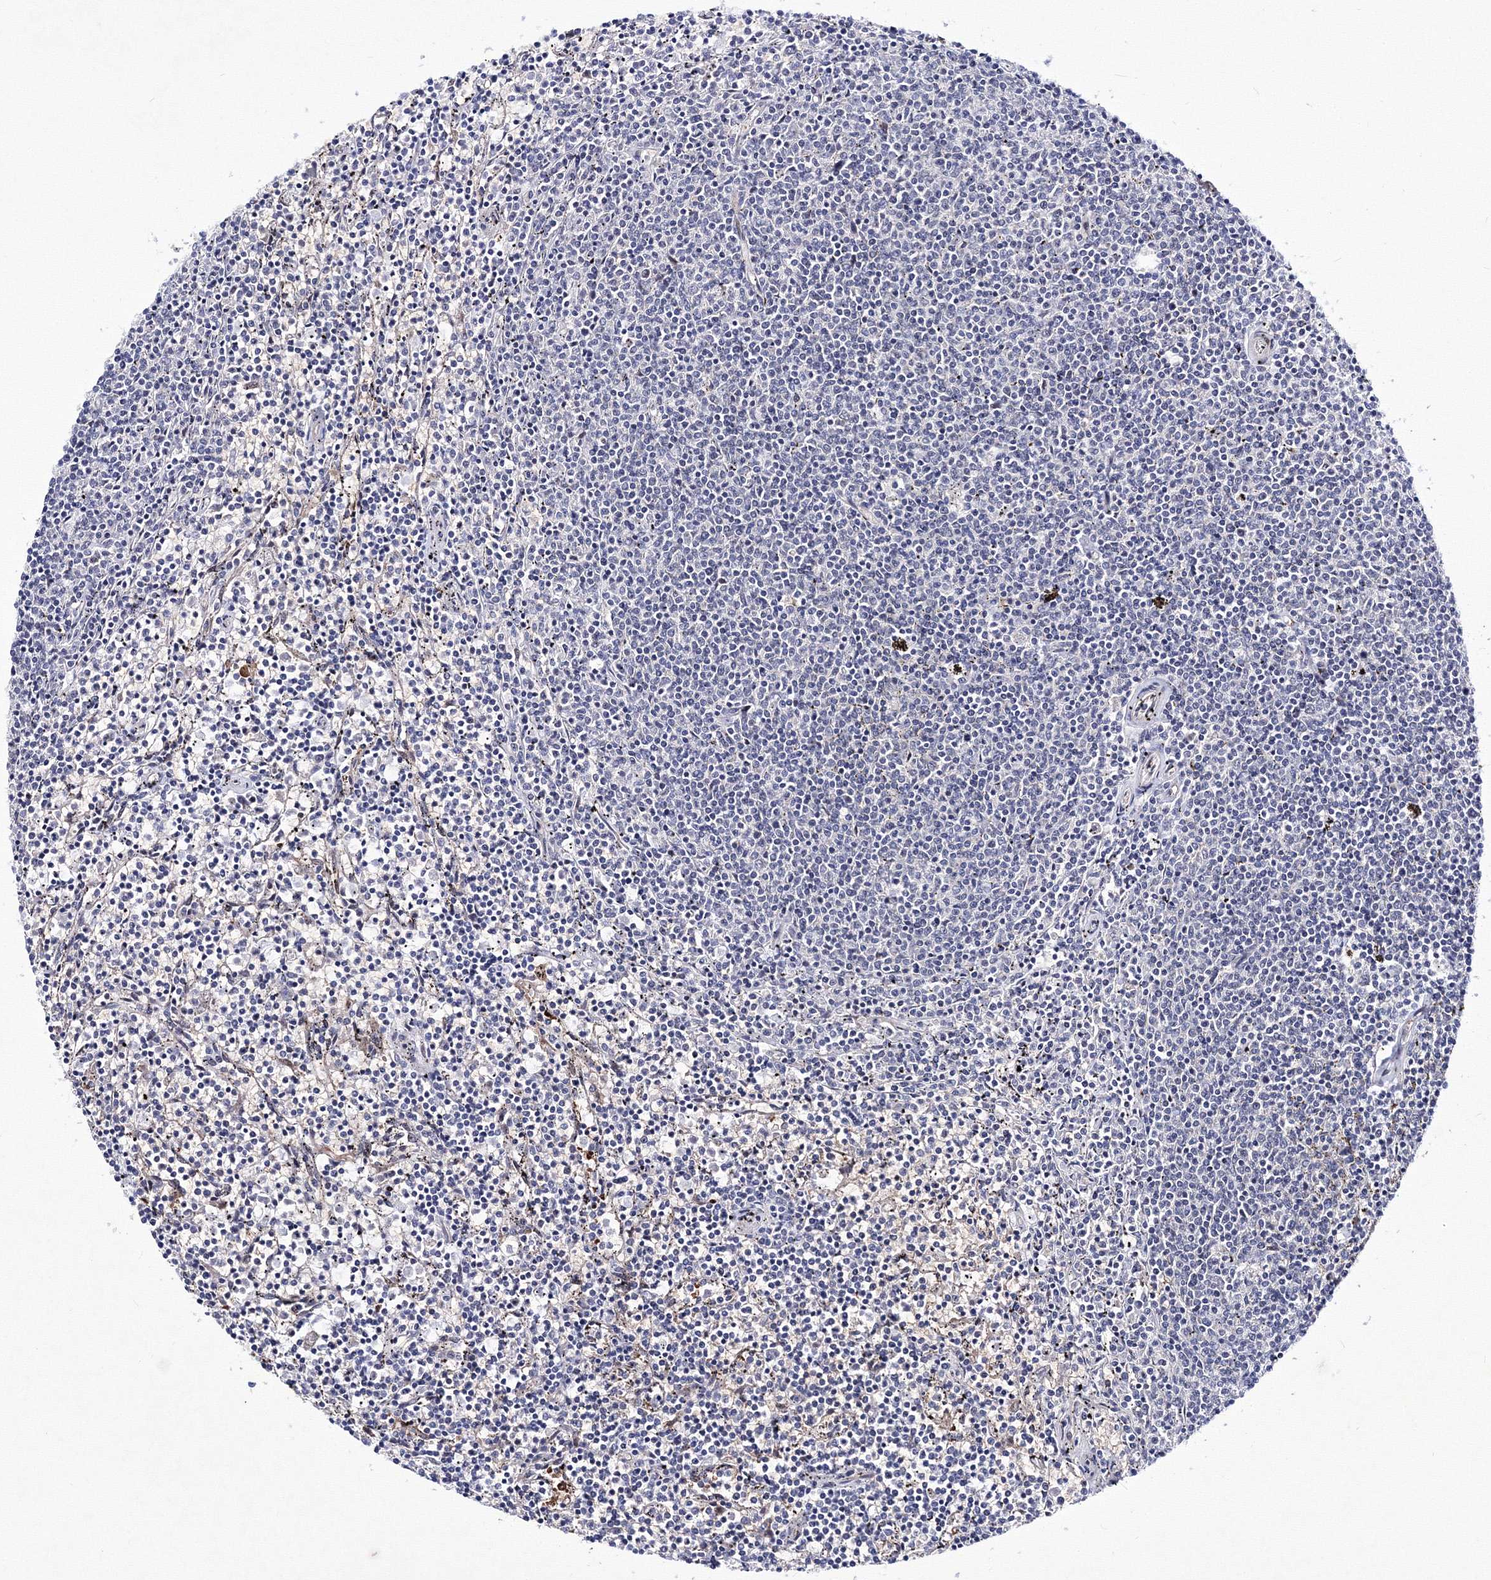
{"staining": {"intensity": "negative", "quantity": "none", "location": "none"}, "tissue": "lymphoma", "cell_type": "Tumor cells", "image_type": "cancer", "snomed": [{"axis": "morphology", "description": "Malignant lymphoma, non-Hodgkin's type, Low grade"}, {"axis": "topography", "description": "Spleen"}], "caption": "High power microscopy photomicrograph of an immunohistochemistry (IHC) image of low-grade malignant lymphoma, non-Hodgkin's type, revealing no significant expression in tumor cells.", "gene": "C11orf52", "patient": {"sex": "female", "age": 50}}